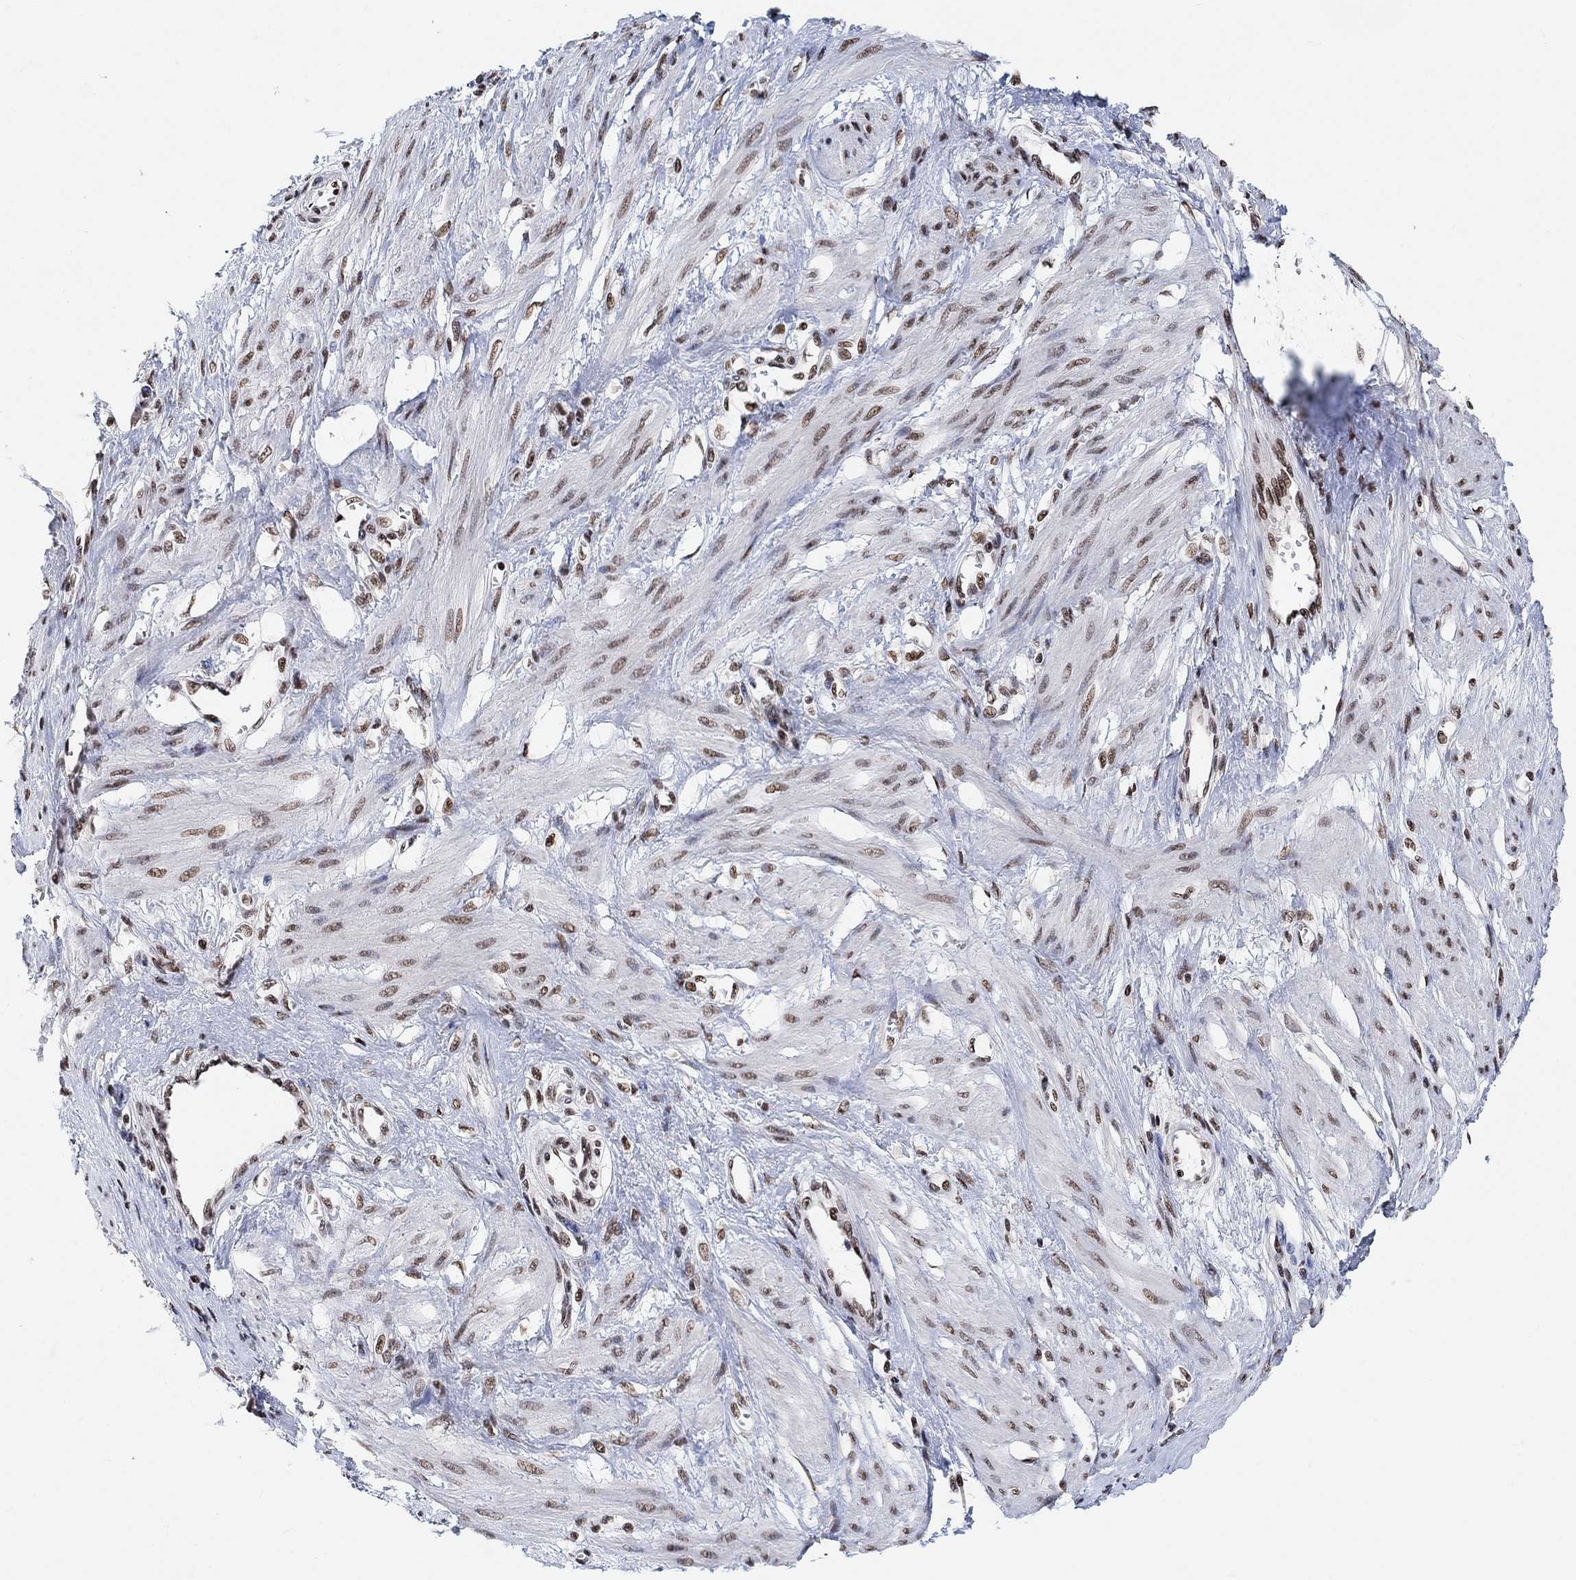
{"staining": {"intensity": "moderate", "quantity": ">75%", "location": "nuclear"}, "tissue": "smooth muscle", "cell_type": "Smooth muscle cells", "image_type": "normal", "snomed": [{"axis": "morphology", "description": "Normal tissue, NOS"}, {"axis": "topography", "description": "Smooth muscle"}, {"axis": "topography", "description": "Uterus"}], "caption": "A brown stain shows moderate nuclear staining of a protein in smooth muscle cells of normal smooth muscle. (Brightfield microscopy of DAB IHC at high magnification).", "gene": "USP39", "patient": {"sex": "female", "age": 39}}